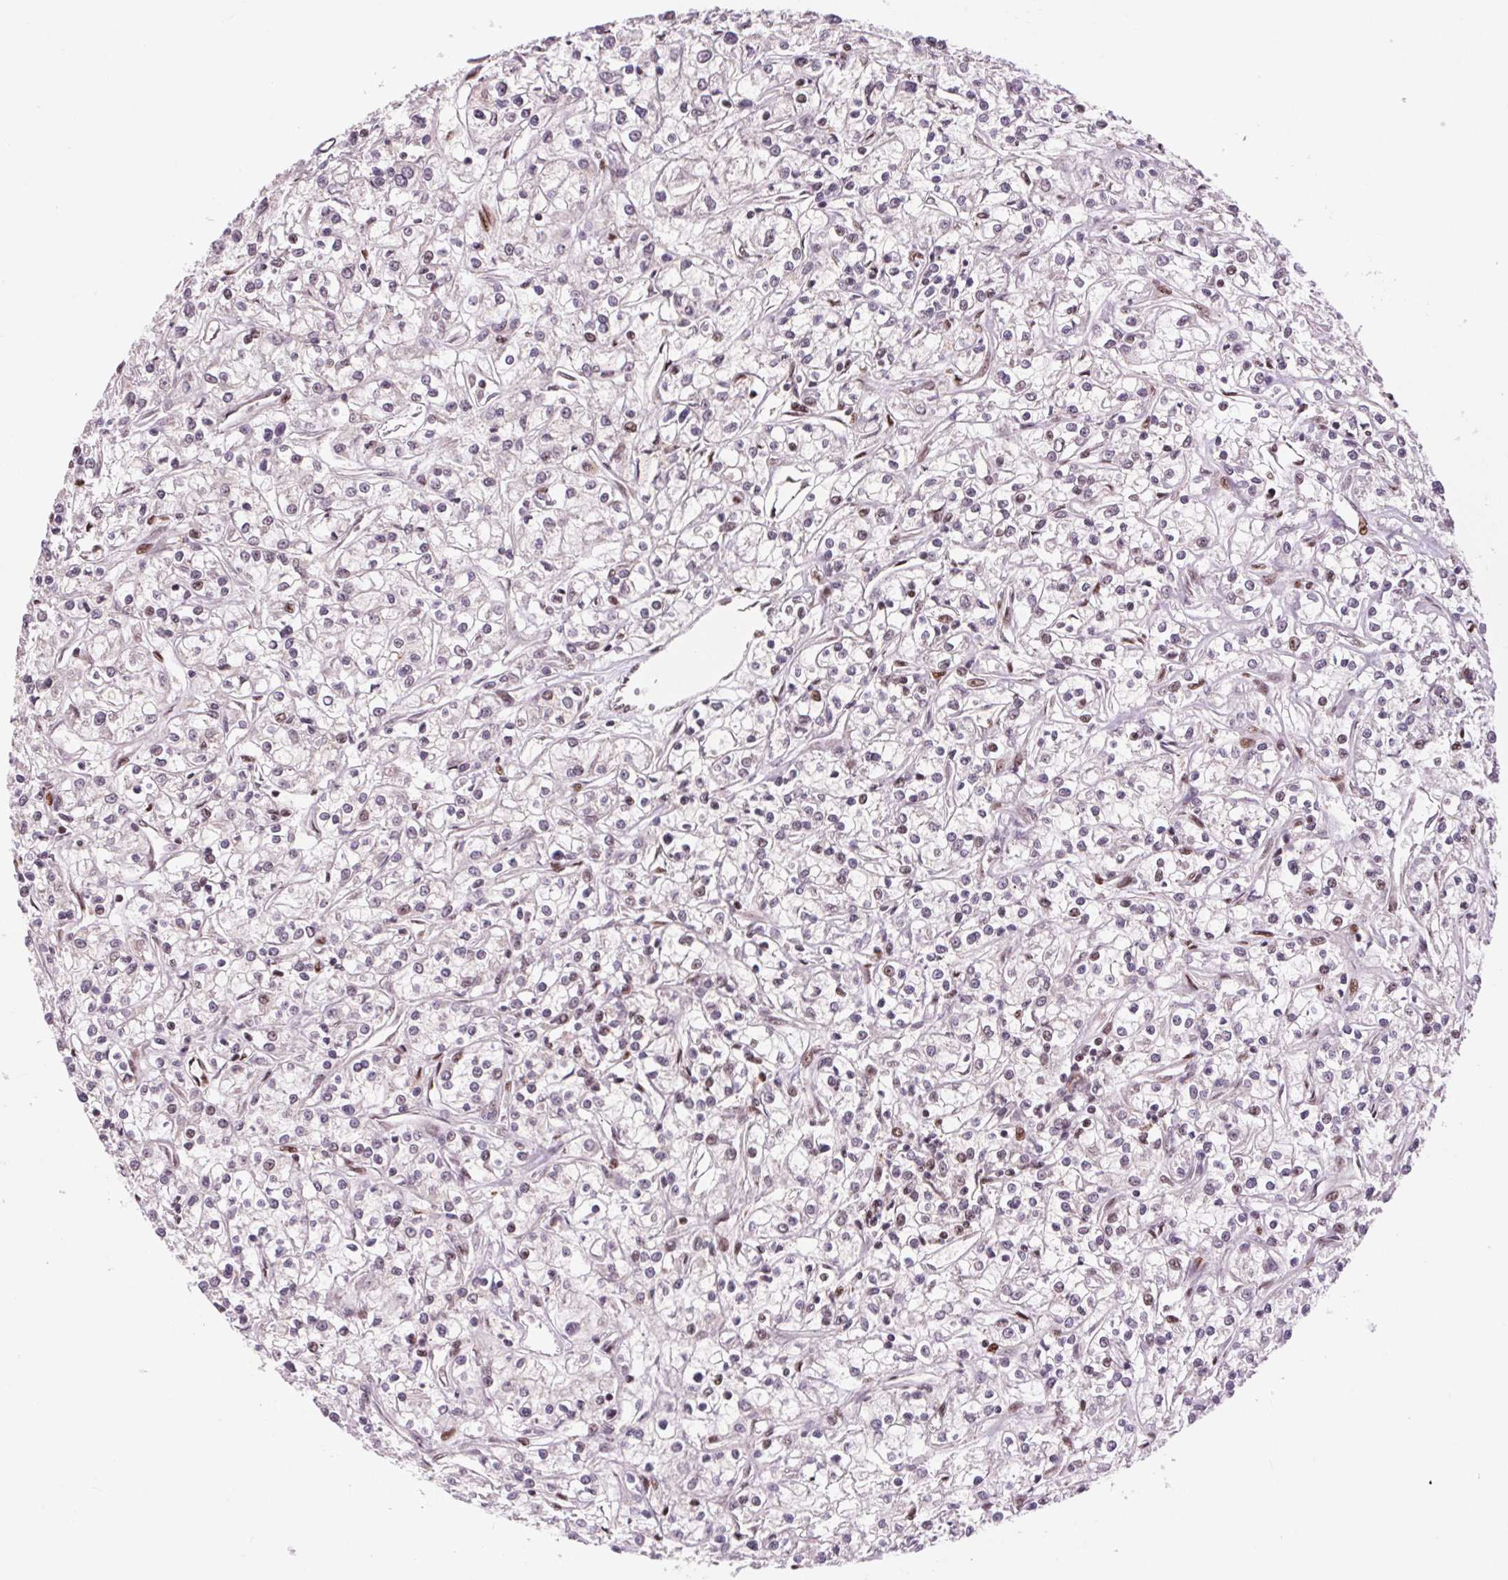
{"staining": {"intensity": "negative", "quantity": "none", "location": "none"}, "tissue": "renal cancer", "cell_type": "Tumor cells", "image_type": "cancer", "snomed": [{"axis": "morphology", "description": "Adenocarcinoma, NOS"}, {"axis": "topography", "description": "Kidney"}], "caption": "Adenocarcinoma (renal) stained for a protein using immunohistochemistry (IHC) exhibits no expression tumor cells.", "gene": "RAD23A", "patient": {"sex": "female", "age": 59}}